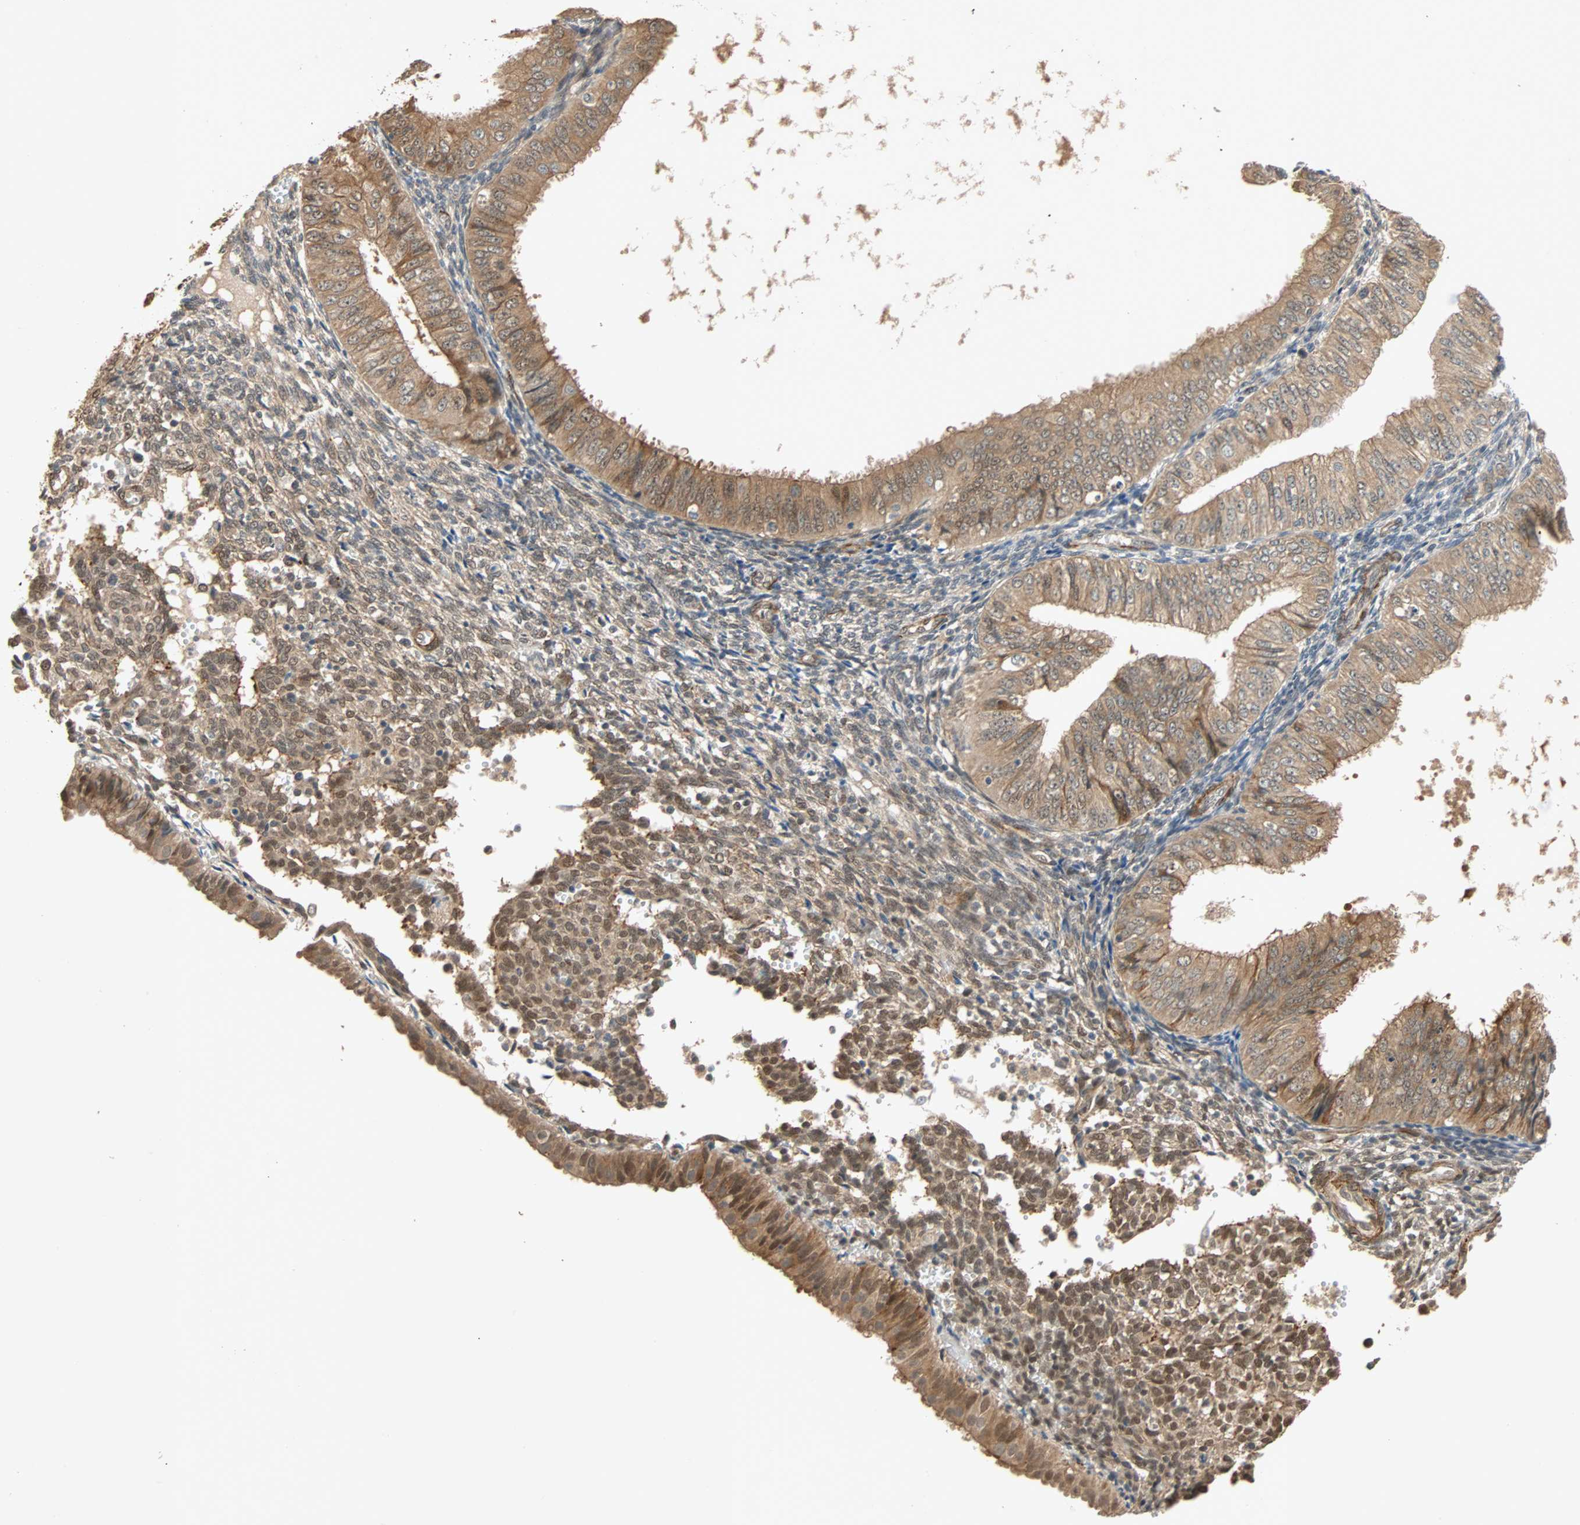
{"staining": {"intensity": "moderate", "quantity": ">75%", "location": "cytoplasmic/membranous"}, "tissue": "endometrial cancer", "cell_type": "Tumor cells", "image_type": "cancer", "snomed": [{"axis": "morphology", "description": "Normal tissue, NOS"}, {"axis": "morphology", "description": "Adenocarcinoma, NOS"}, {"axis": "topography", "description": "Endometrium"}], "caption": "DAB immunohistochemical staining of human endometrial cancer shows moderate cytoplasmic/membranous protein staining in approximately >75% of tumor cells. The staining was performed using DAB to visualize the protein expression in brown, while the nuclei were stained in blue with hematoxylin (Magnification: 20x).", "gene": "QSER1", "patient": {"sex": "female", "age": 53}}